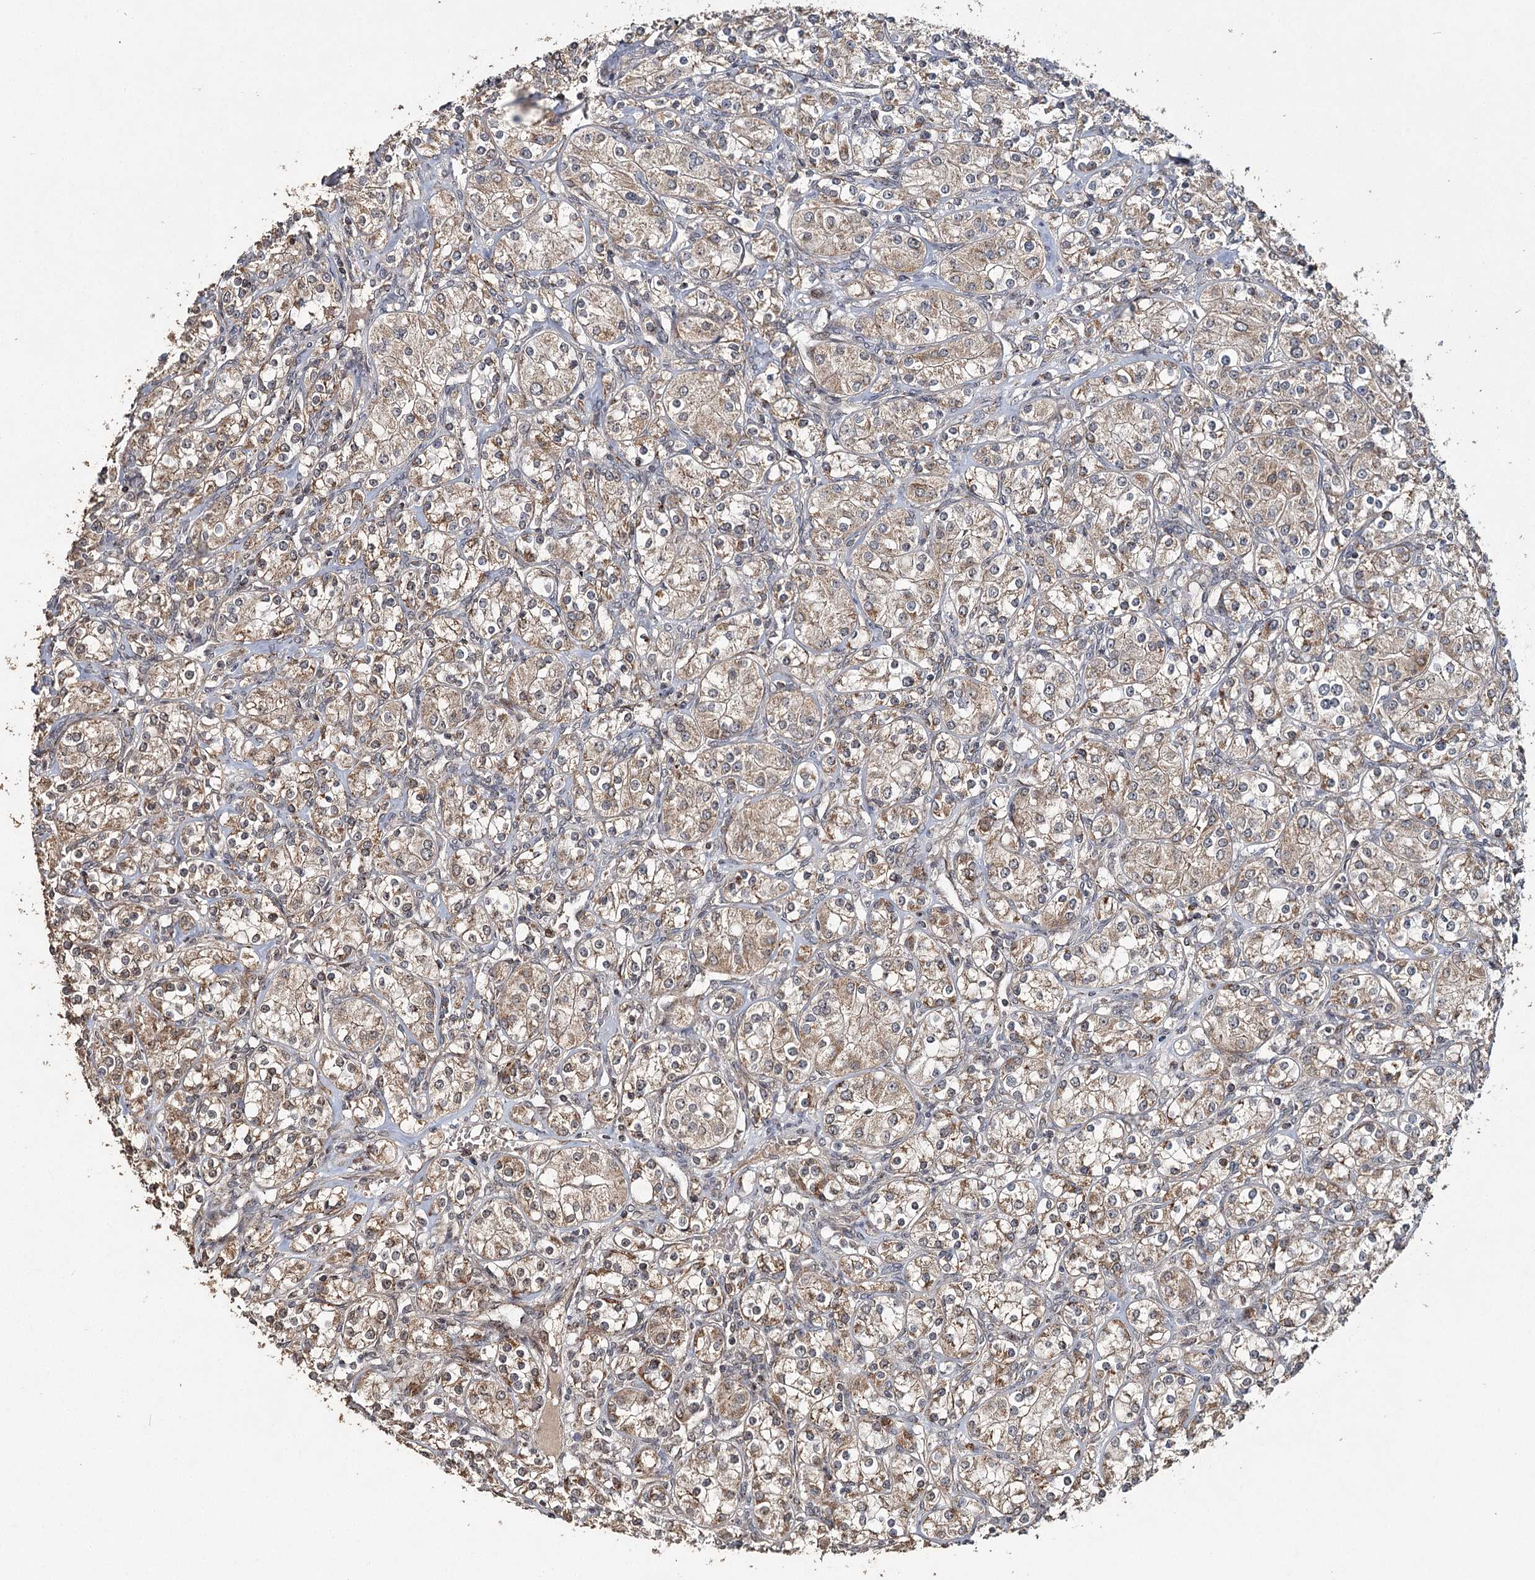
{"staining": {"intensity": "moderate", "quantity": ">75%", "location": "cytoplasmic/membranous"}, "tissue": "renal cancer", "cell_type": "Tumor cells", "image_type": "cancer", "snomed": [{"axis": "morphology", "description": "Adenocarcinoma, NOS"}, {"axis": "topography", "description": "Kidney"}], "caption": "This micrograph reveals IHC staining of human renal adenocarcinoma, with medium moderate cytoplasmic/membranous positivity in approximately >75% of tumor cells.", "gene": "ZNRF3", "patient": {"sex": "male", "age": 77}}